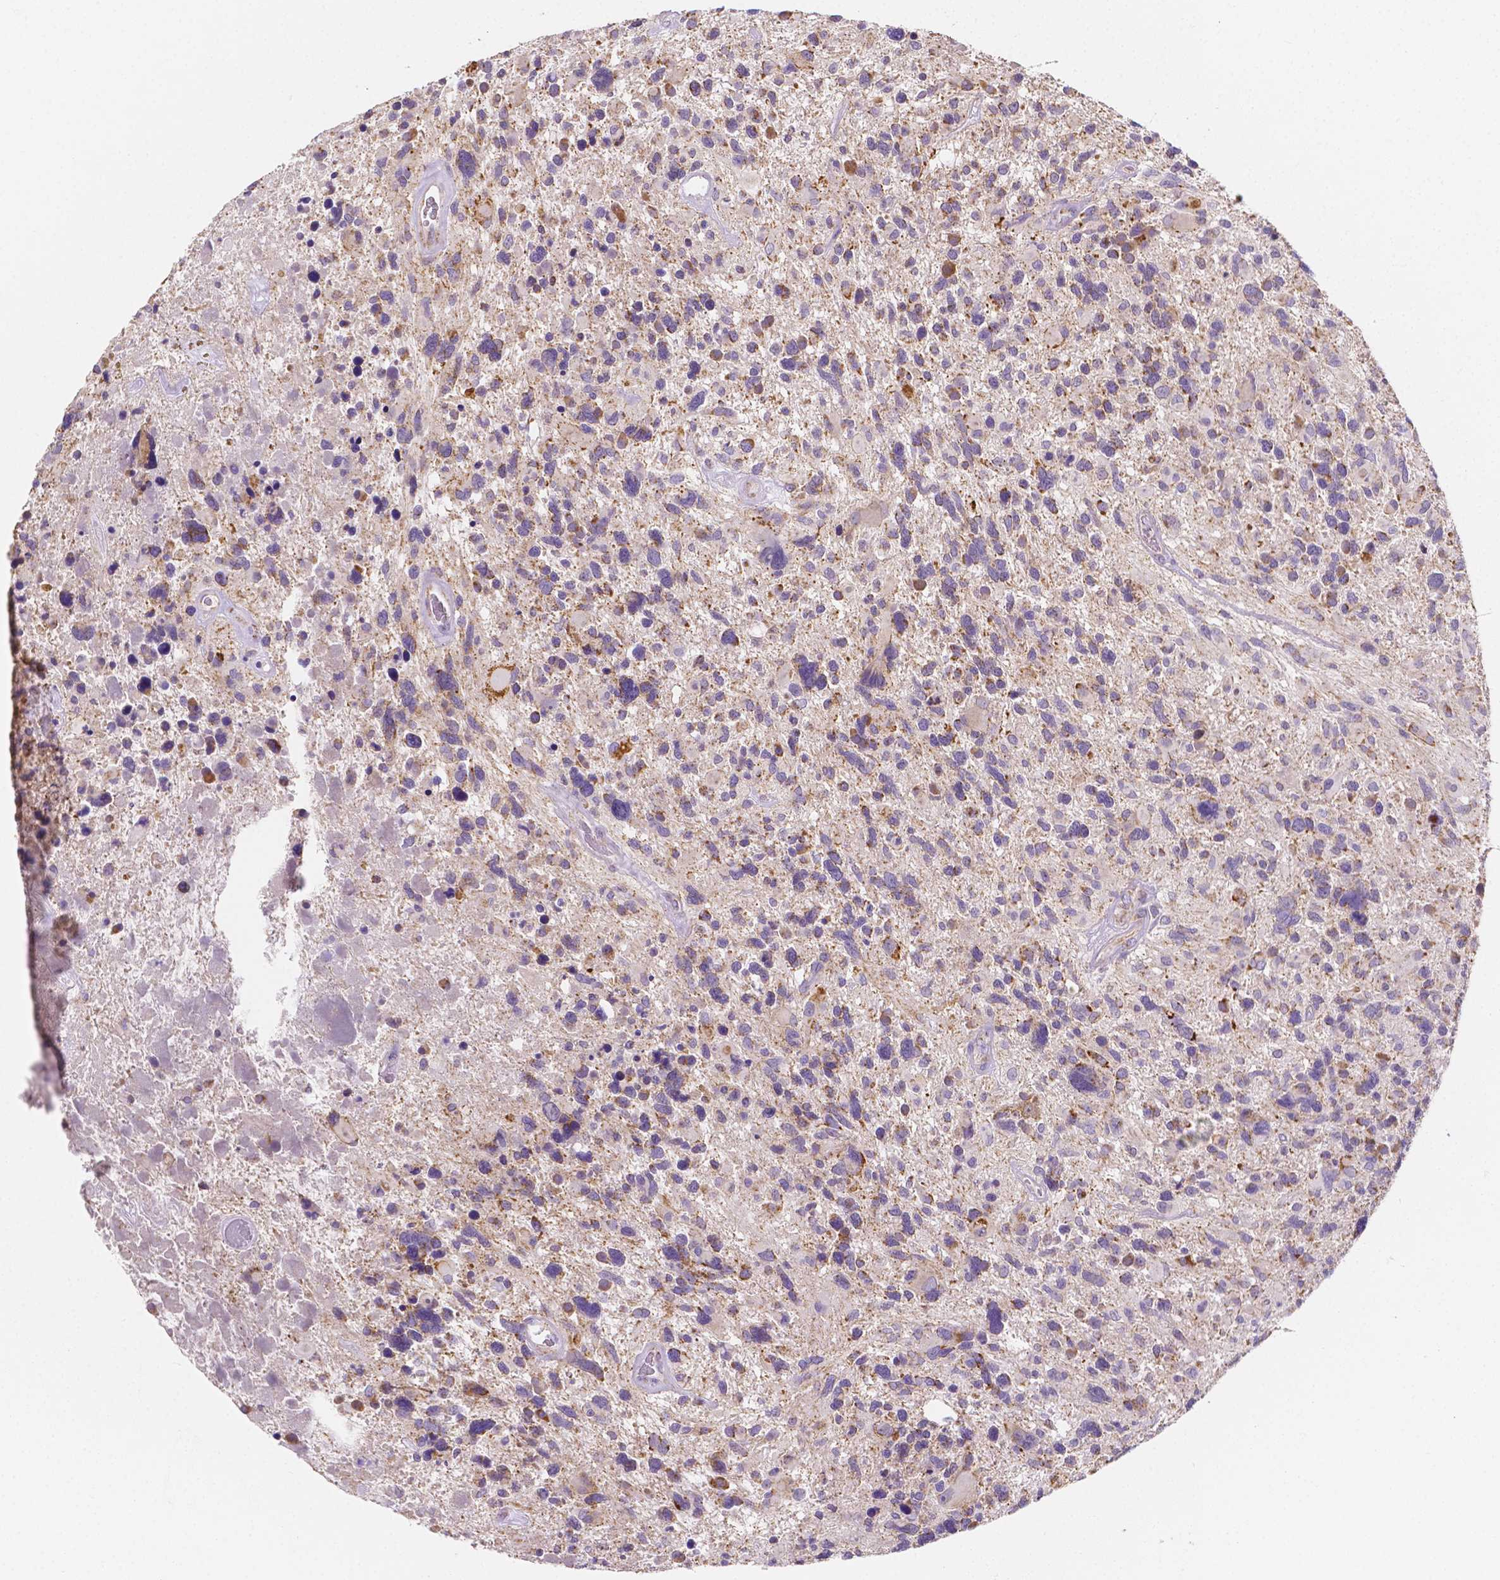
{"staining": {"intensity": "weak", "quantity": "<25%", "location": "cytoplasmic/membranous"}, "tissue": "glioma", "cell_type": "Tumor cells", "image_type": "cancer", "snomed": [{"axis": "morphology", "description": "Glioma, malignant, High grade"}, {"axis": "topography", "description": "Brain"}], "caption": "The histopathology image demonstrates no staining of tumor cells in glioma. (DAB IHC visualized using brightfield microscopy, high magnification).", "gene": "SGTB", "patient": {"sex": "male", "age": 49}}